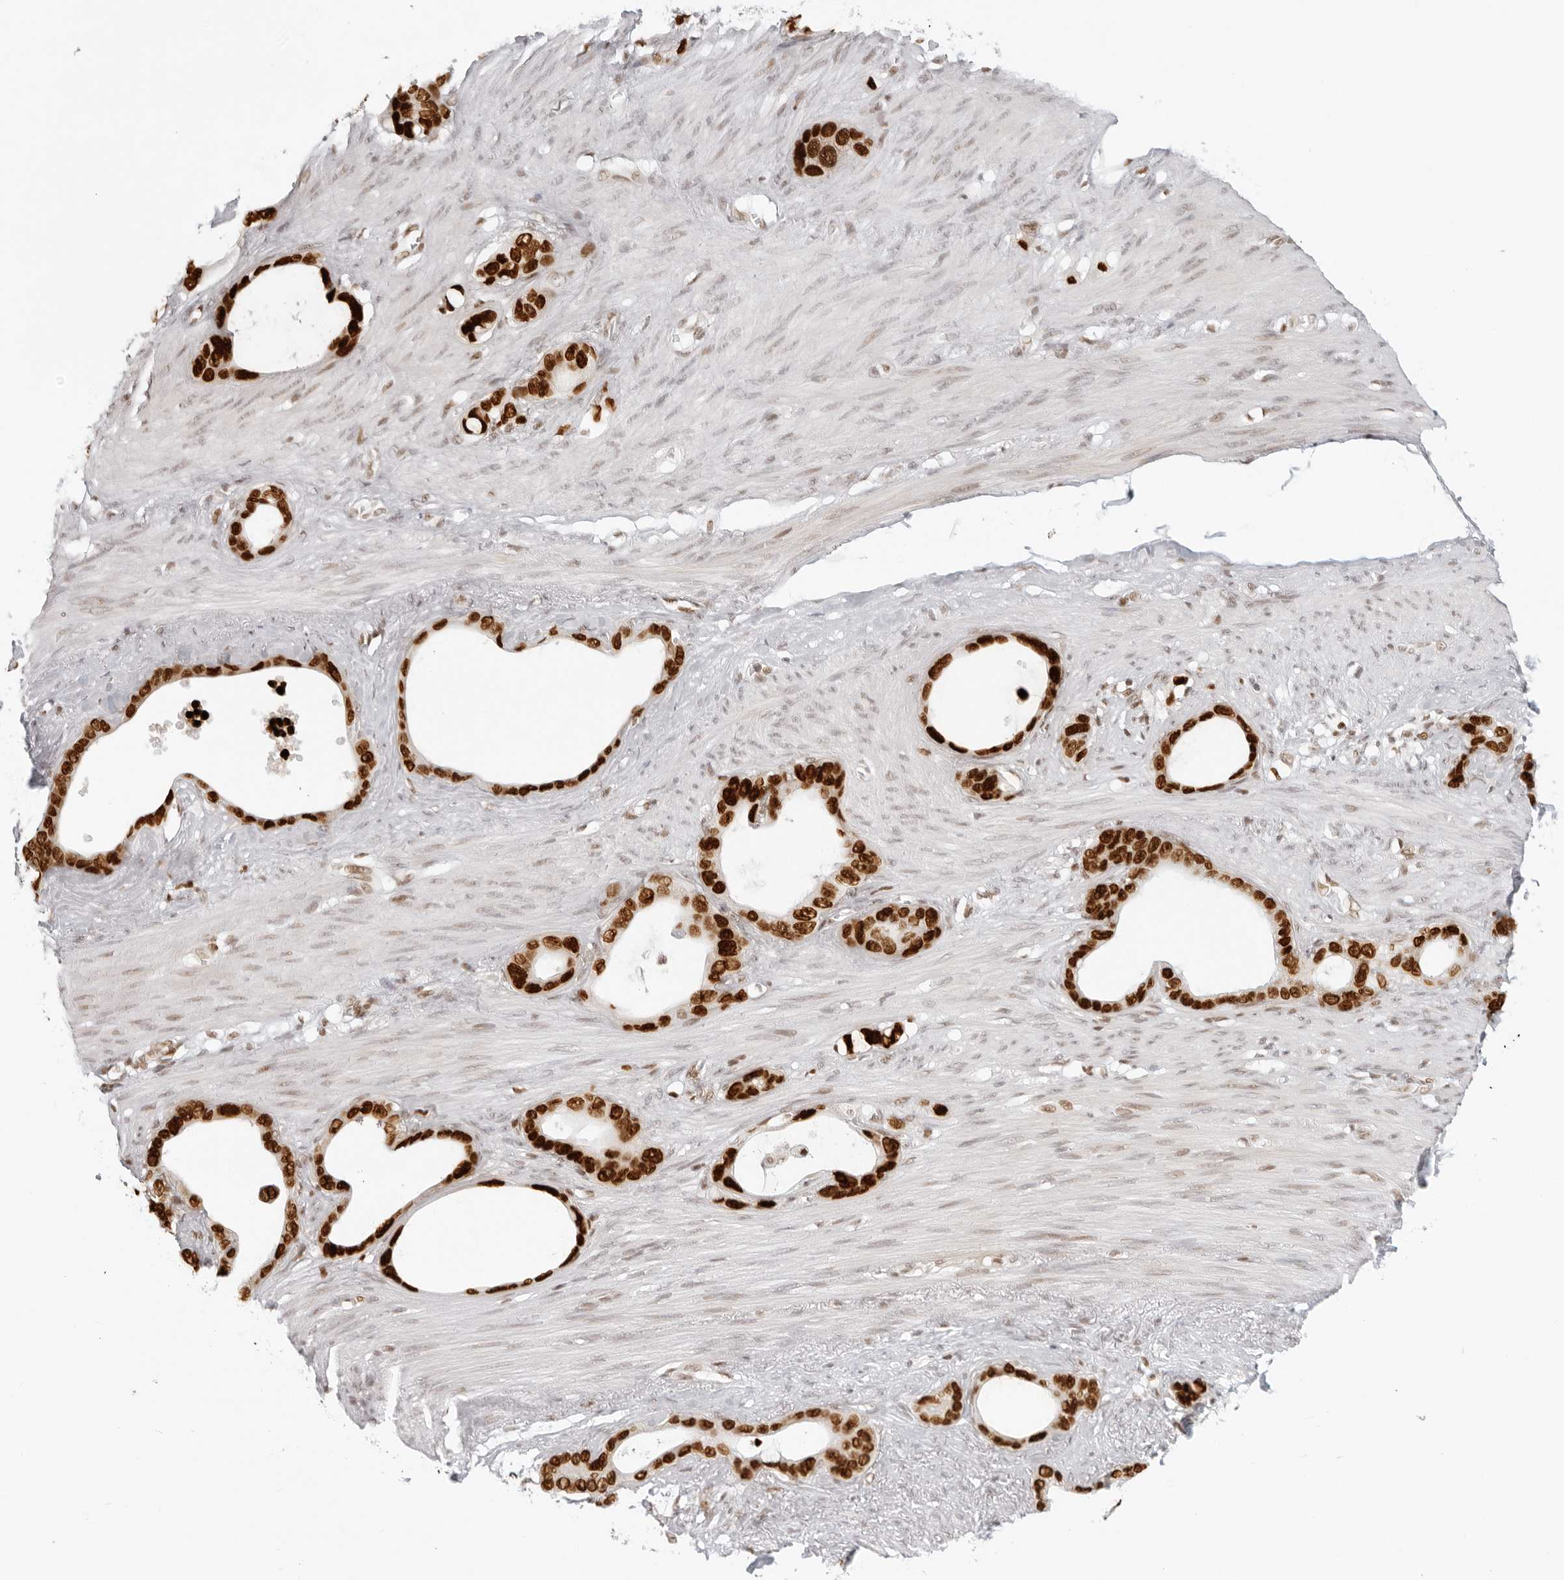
{"staining": {"intensity": "strong", "quantity": ">75%", "location": "nuclear"}, "tissue": "stomach cancer", "cell_type": "Tumor cells", "image_type": "cancer", "snomed": [{"axis": "morphology", "description": "Adenocarcinoma, NOS"}, {"axis": "topography", "description": "Stomach"}], "caption": "A brown stain highlights strong nuclear positivity of a protein in human stomach adenocarcinoma tumor cells. Nuclei are stained in blue.", "gene": "RCC1", "patient": {"sex": "female", "age": 75}}